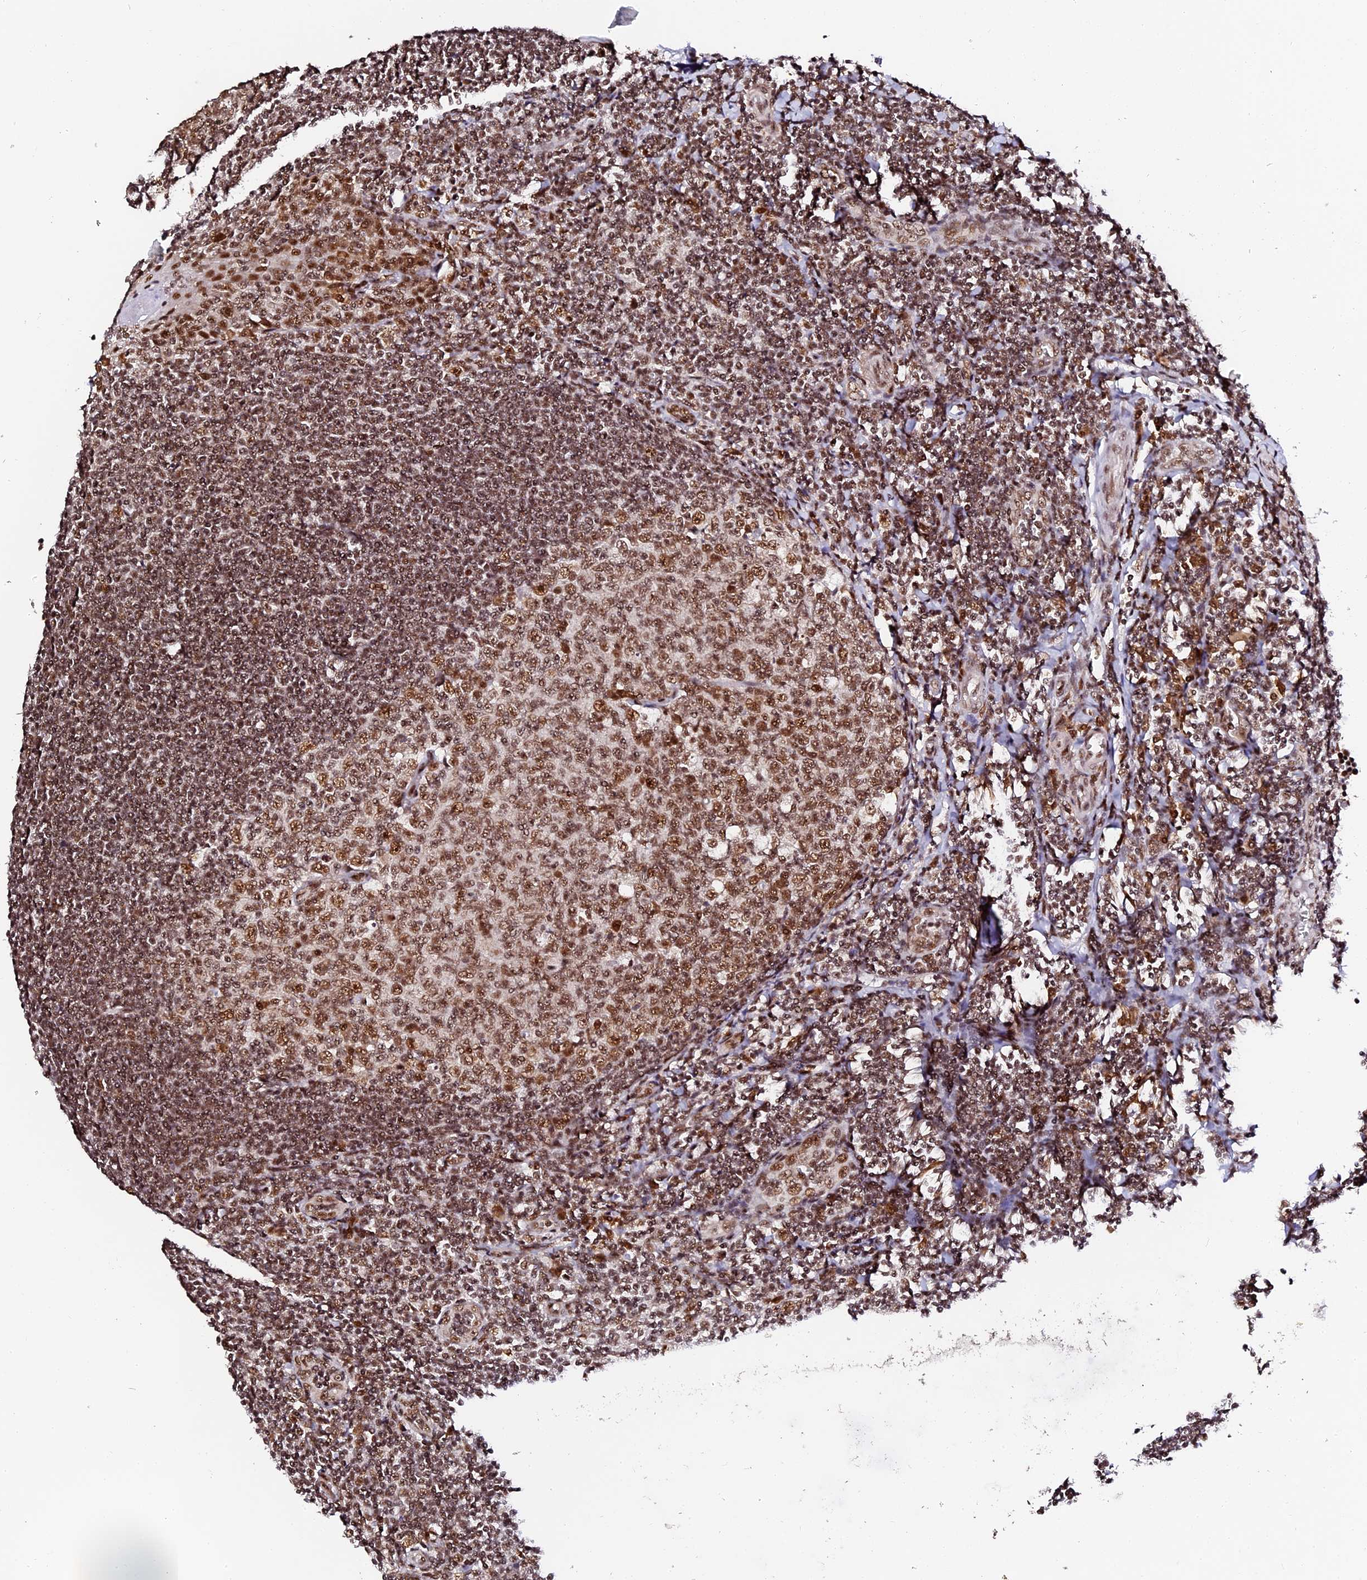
{"staining": {"intensity": "moderate", "quantity": ">75%", "location": "nuclear"}, "tissue": "tonsil", "cell_type": "Germinal center cells", "image_type": "normal", "snomed": [{"axis": "morphology", "description": "Normal tissue, NOS"}, {"axis": "topography", "description": "Tonsil"}], "caption": "Immunohistochemical staining of normal human tonsil shows medium levels of moderate nuclear staining in about >75% of germinal center cells. Ihc stains the protein of interest in brown and the nuclei are stained blue.", "gene": "MCRS1", "patient": {"sex": "male", "age": 27}}